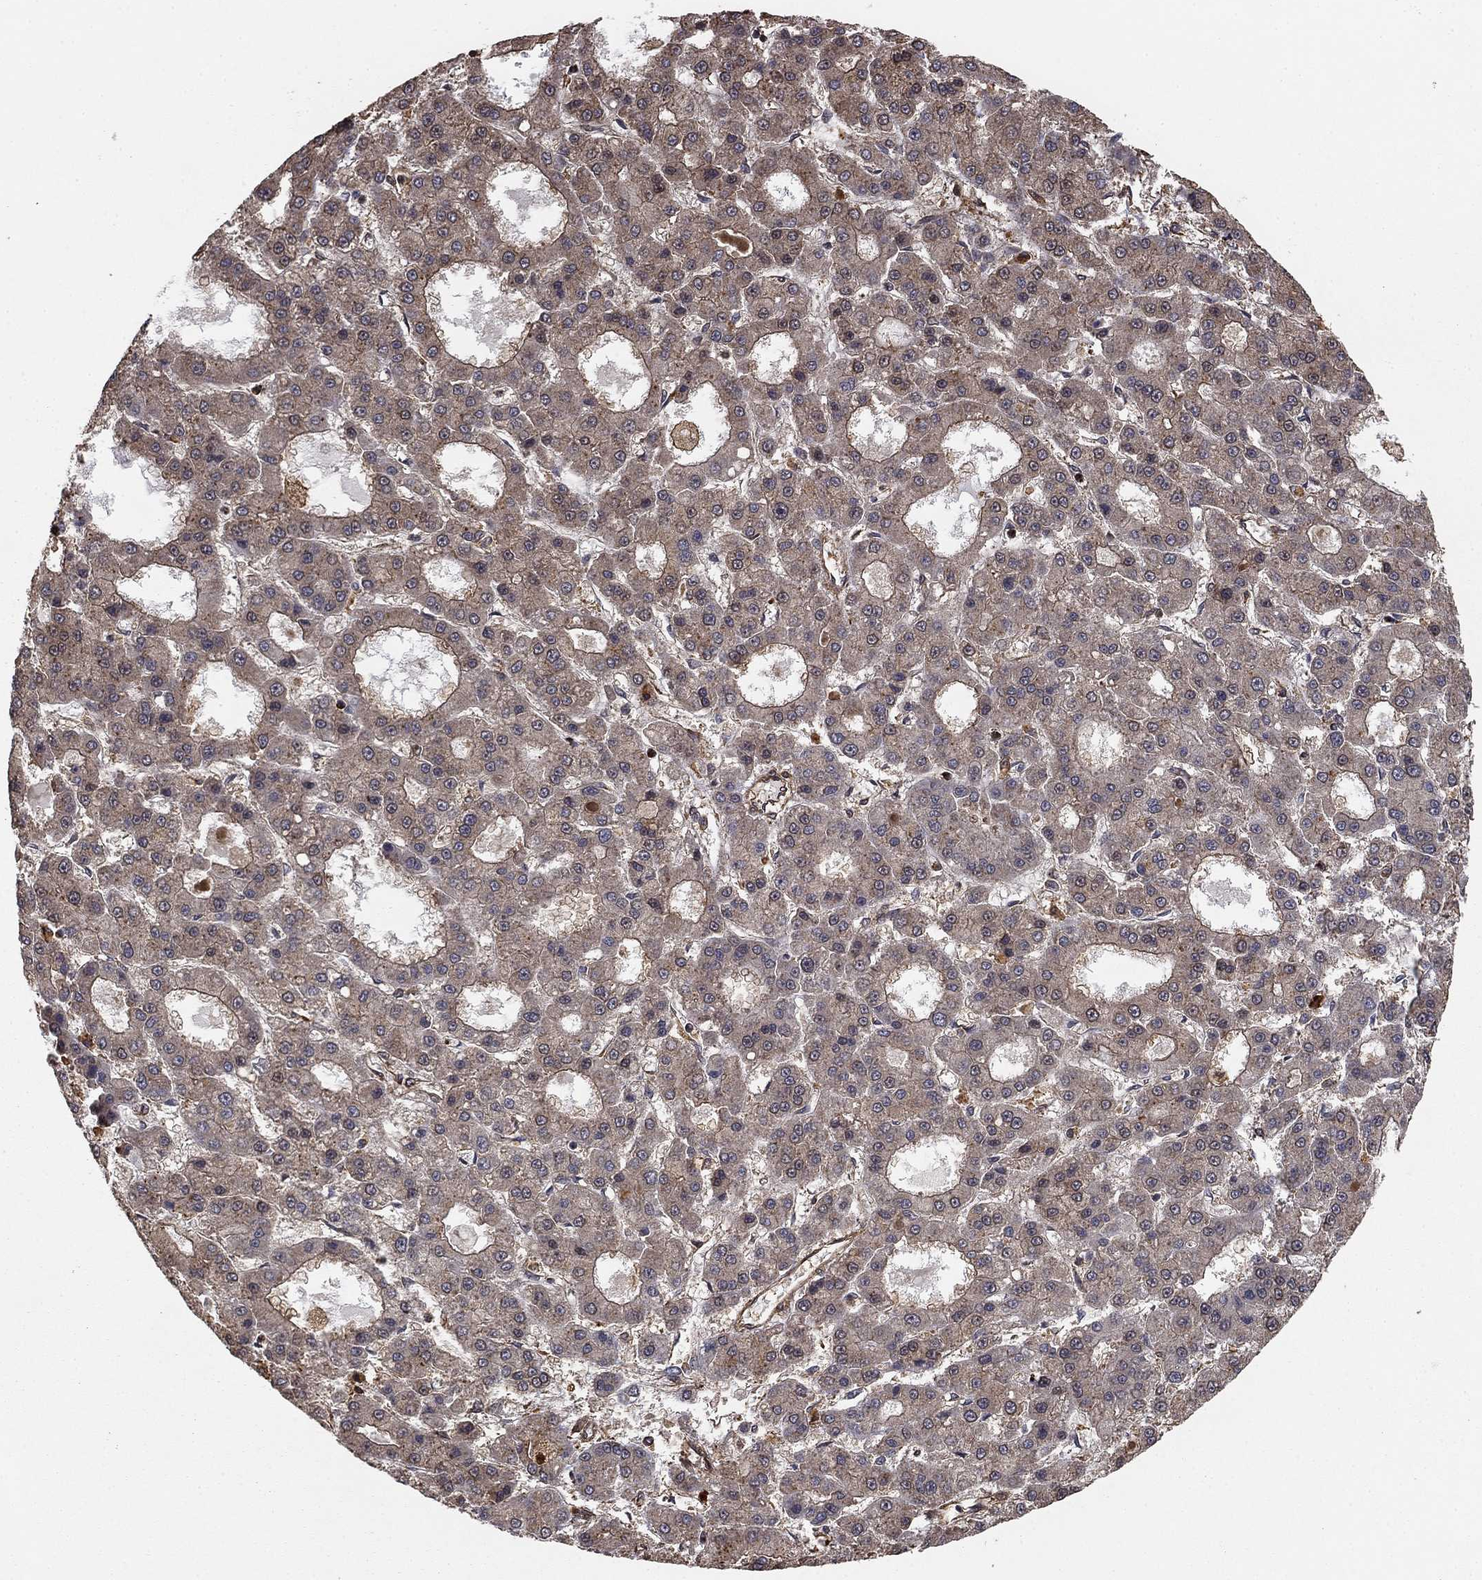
{"staining": {"intensity": "weak", "quantity": "<25%", "location": "cytoplasmic/membranous"}, "tissue": "liver cancer", "cell_type": "Tumor cells", "image_type": "cancer", "snomed": [{"axis": "morphology", "description": "Carcinoma, Hepatocellular, NOS"}, {"axis": "topography", "description": "Liver"}], "caption": "Immunohistochemistry of human liver cancer reveals no staining in tumor cells. Brightfield microscopy of immunohistochemistry (IHC) stained with DAB (3,3'-diaminobenzidine) (brown) and hematoxylin (blue), captured at high magnification.", "gene": "HABP4", "patient": {"sex": "male", "age": 70}}